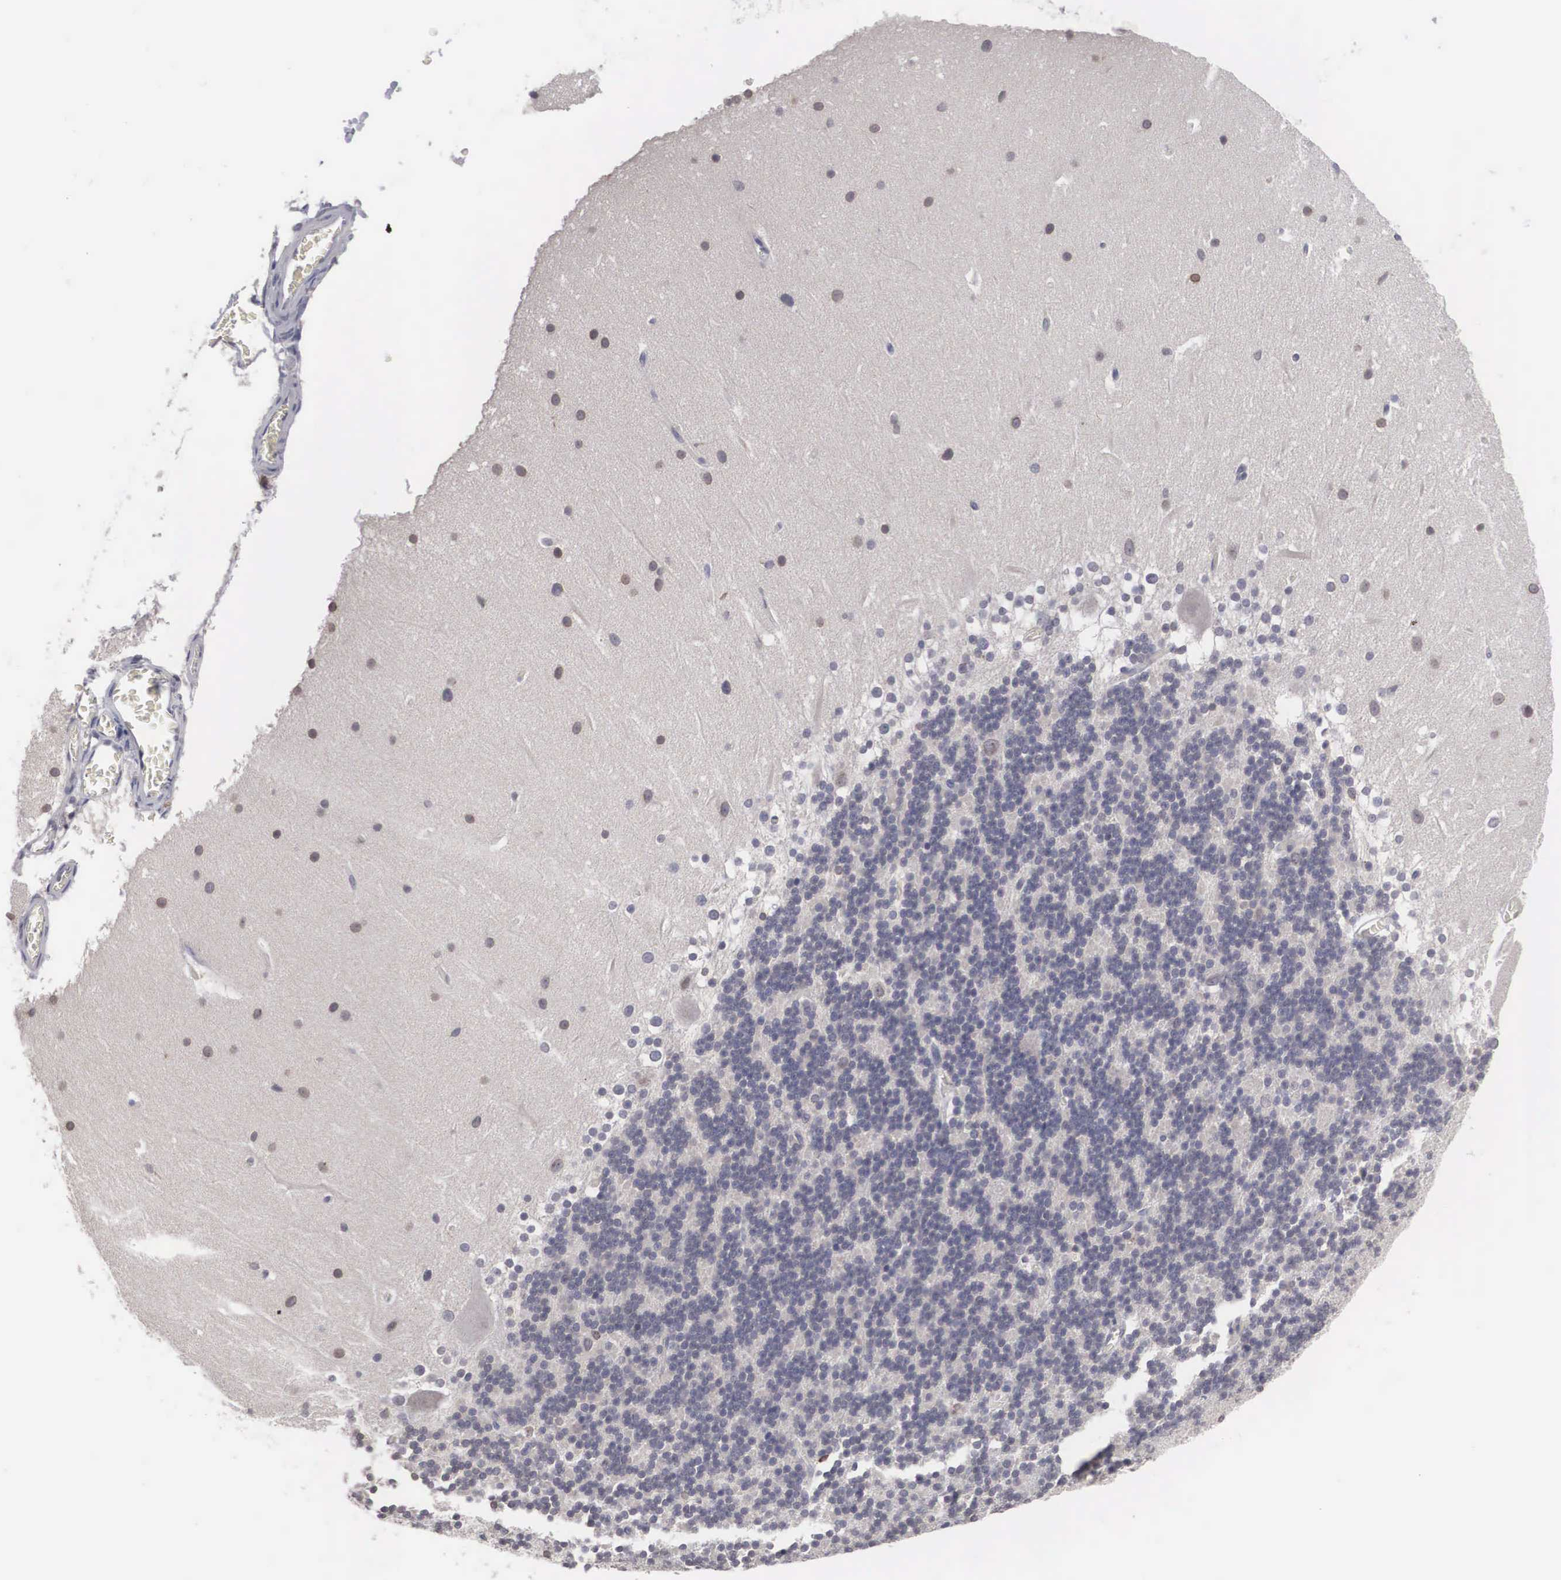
{"staining": {"intensity": "negative", "quantity": "none", "location": "none"}, "tissue": "cerebellum", "cell_type": "Cells in granular layer", "image_type": "normal", "snomed": [{"axis": "morphology", "description": "Normal tissue, NOS"}, {"axis": "topography", "description": "Cerebellum"}], "caption": "This is a photomicrograph of immunohistochemistry (IHC) staining of unremarkable cerebellum, which shows no expression in cells in granular layer. (Brightfield microscopy of DAB (3,3'-diaminobenzidine) immunohistochemistry (IHC) at high magnification).", "gene": "HMOX1", "patient": {"sex": "female", "age": 19}}